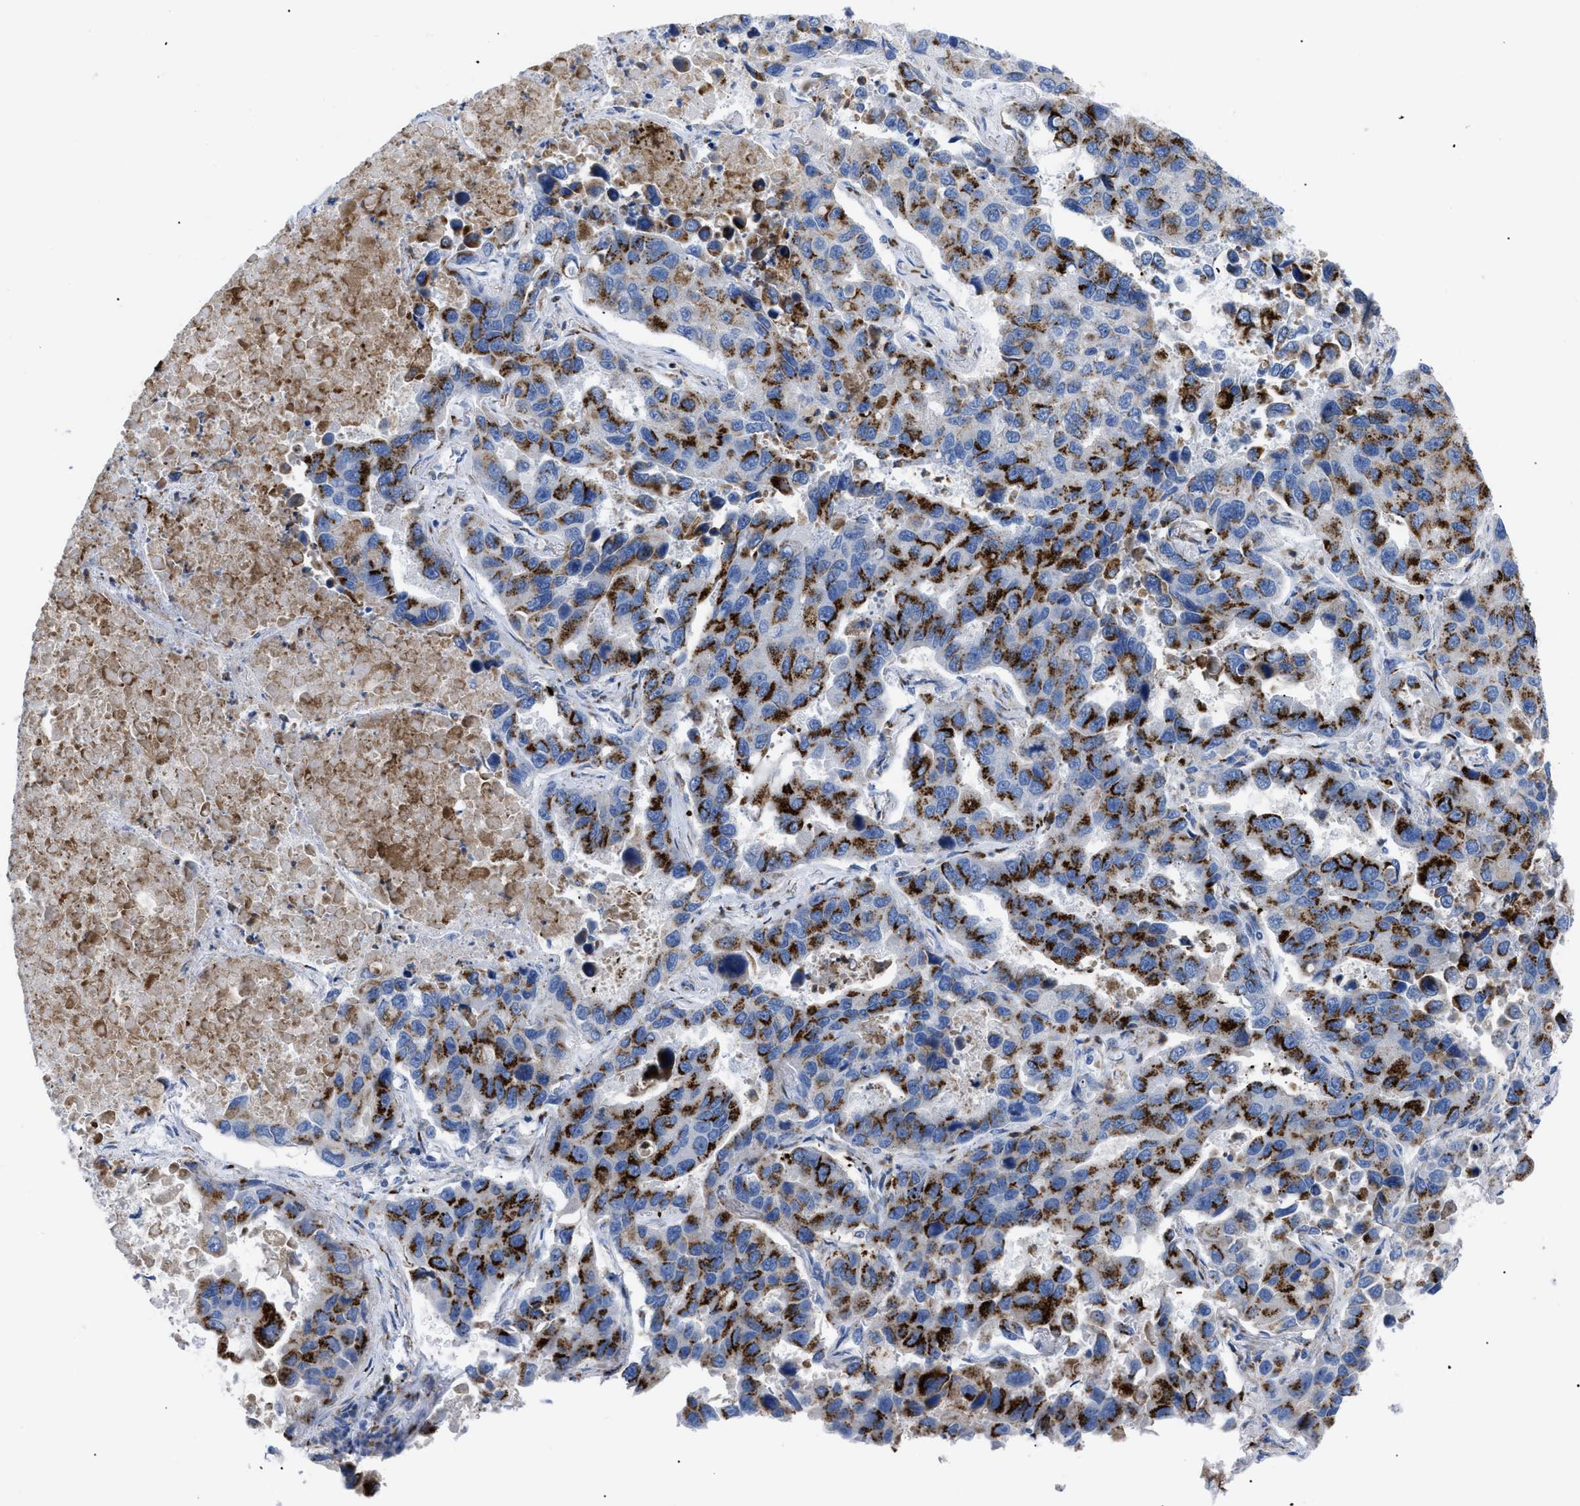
{"staining": {"intensity": "strong", "quantity": ">75%", "location": "cytoplasmic/membranous"}, "tissue": "lung cancer", "cell_type": "Tumor cells", "image_type": "cancer", "snomed": [{"axis": "morphology", "description": "Adenocarcinoma, NOS"}, {"axis": "topography", "description": "Lung"}], "caption": "The image reveals a brown stain indicating the presence of a protein in the cytoplasmic/membranous of tumor cells in lung adenocarcinoma.", "gene": "TMEM17", "patient": {"sex": "male", "age": 64}}